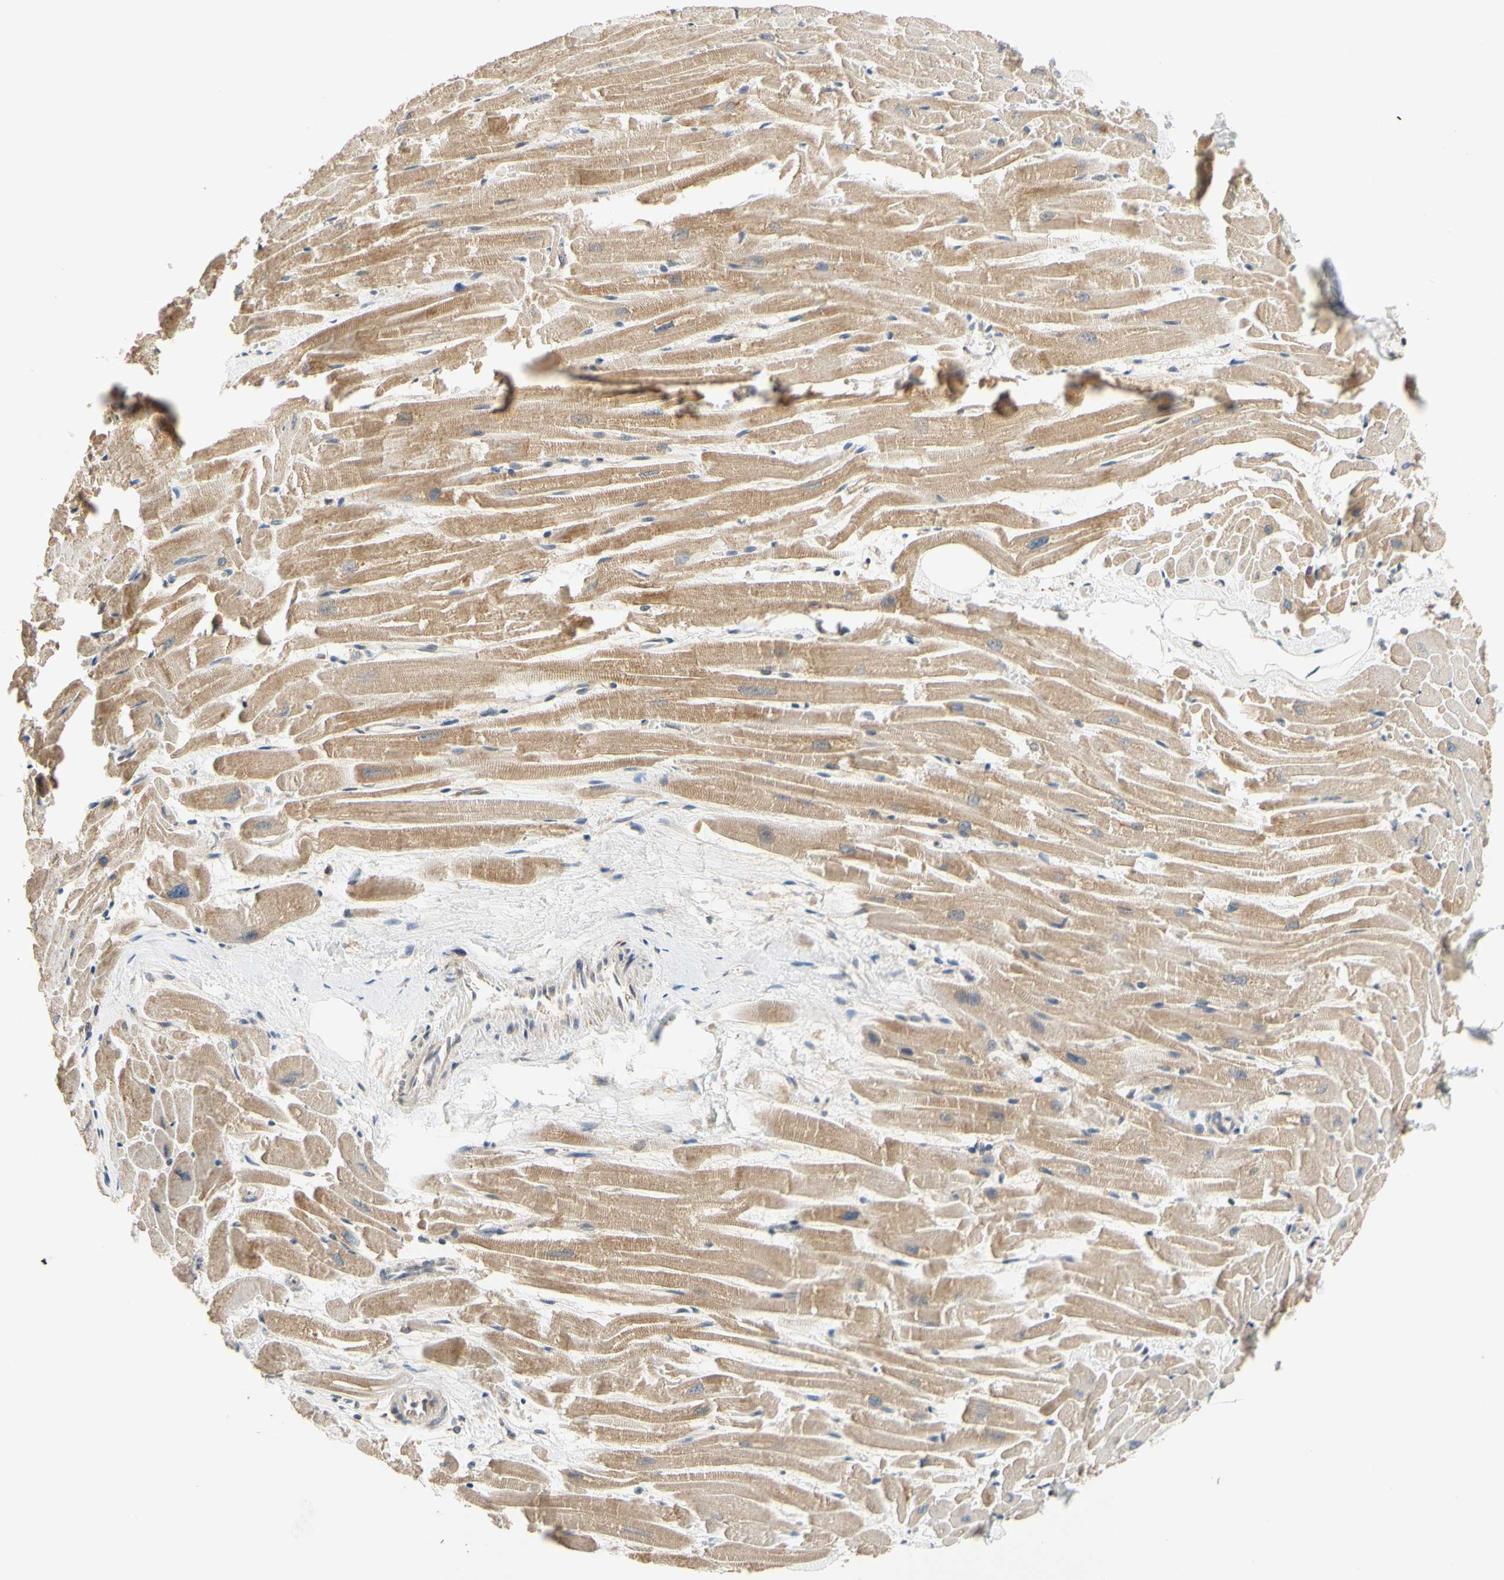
{"staining": {"intensity": "moderate", "quantity": "25%-75%", "location": "cytoplasmic/membranous"}, "tissue": "heart muscle", "cell_type": "Cardiomyocytes", "image_type": "normal", "snomed": [{"axis": "morphology", "description": "Normal tissue, NOS"}, {"axis": "topography", "description": "Heart"}], "caption": "DAB (3,3'-diaminobenzidine) immunohistochemical staining of unremarkable heart muscle shows moderate cytoplasmic/membranous protein expression in about 25%-75% of cardiomyocytes. (brown staining indicates protein expression, while blue staining denotes nuclei).", "gene": "ANKHD1", "patient": {"sex": "female", "age": 19}}